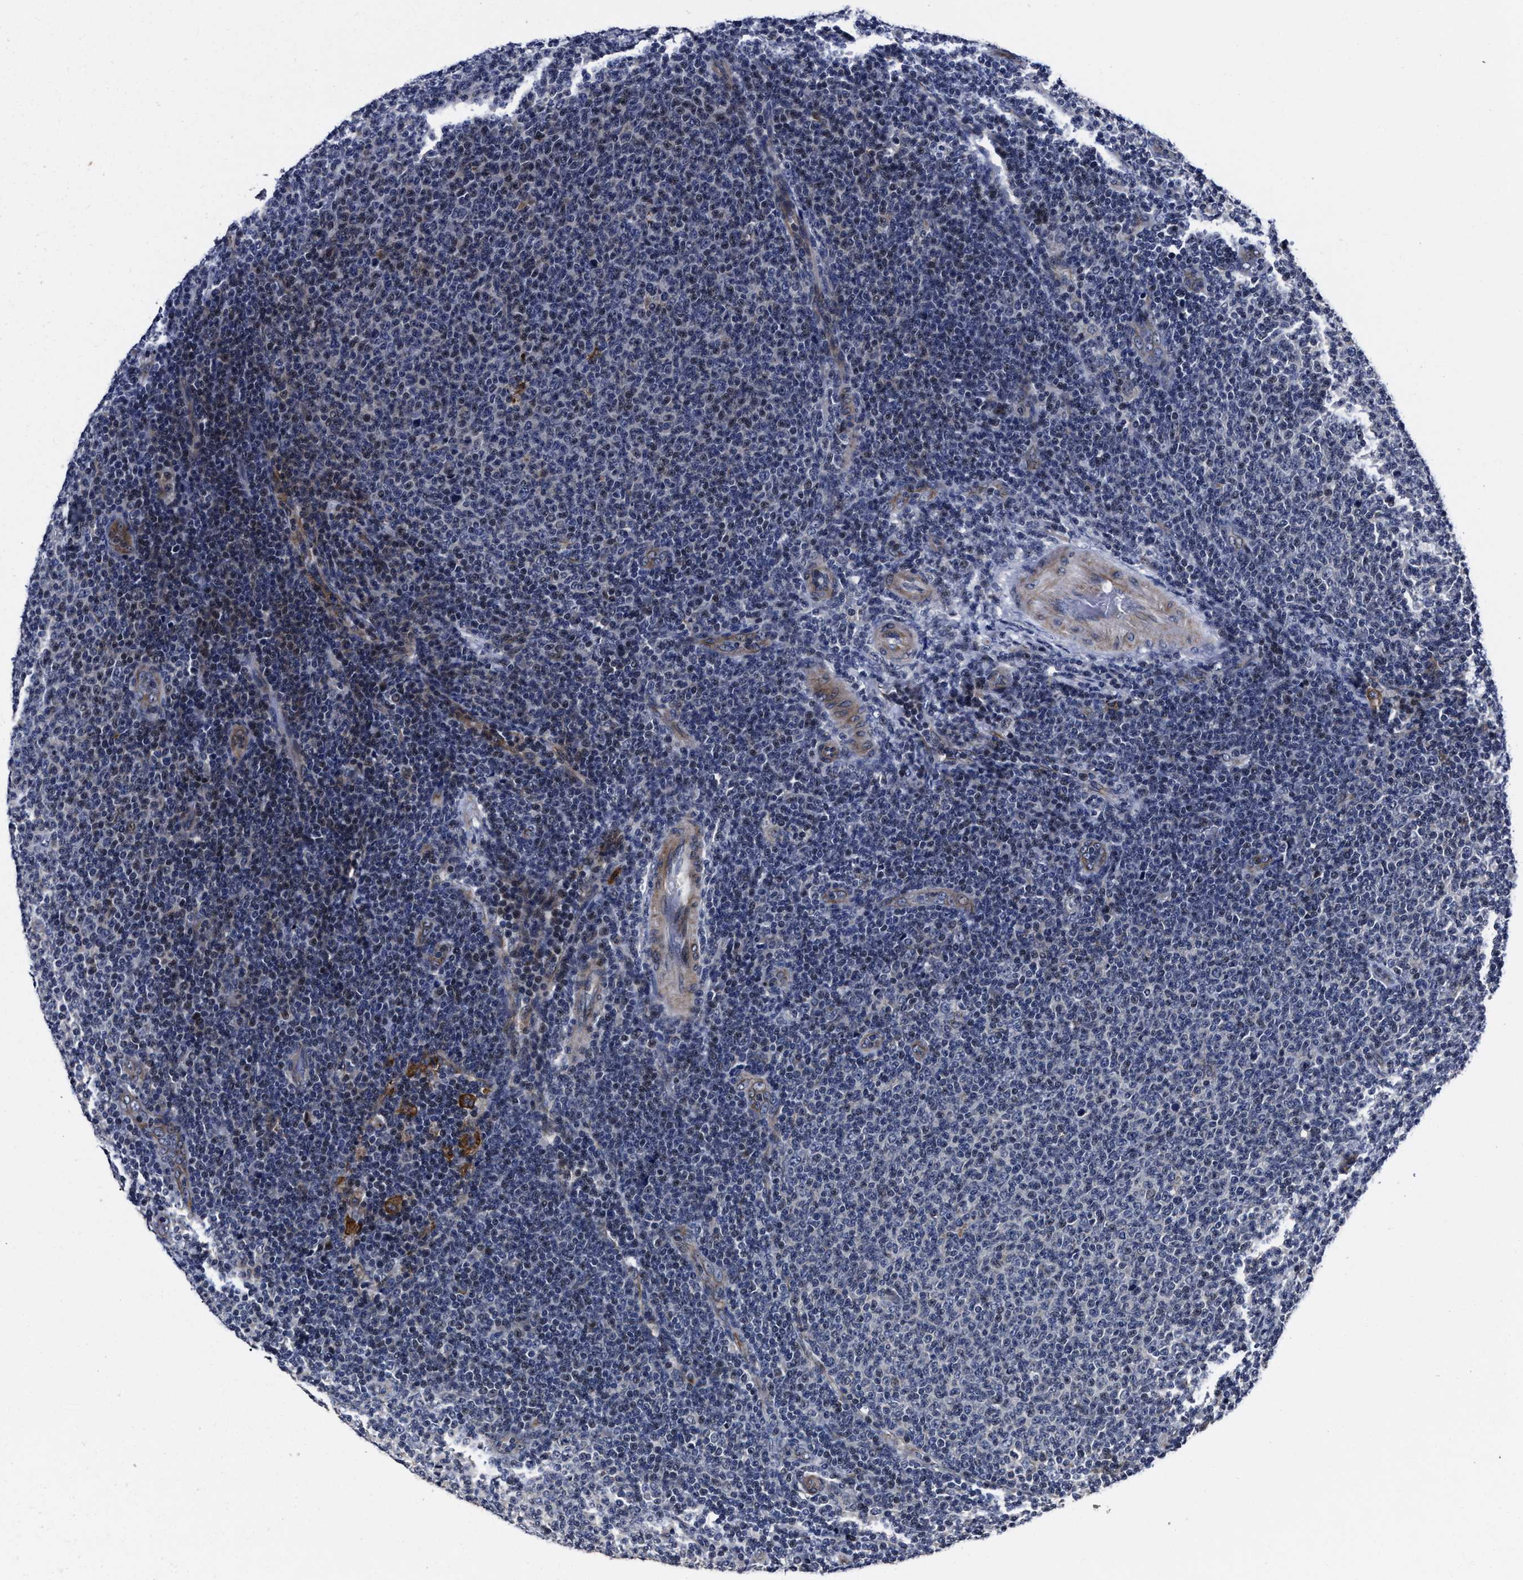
{"staining": {"intensity": "weak", "quantity": "25%-75%", "location": "nuclear"}, "tissue": "lymphoma", "cell_type": "Tumor cells", "image_type": "cancer", "snomed": [{"axis": "morphology", "description": "Malignant lymphoma, non-Hodgkin's type, Low grade"}, {"axis": "topography", "description": "Lymph node"}], "caption": "Low-grade malignant lymphoma, non-Hodgkin's type stained with a protein marker demonstrates weak staining in tumor cells.", "gene": "RSBN1L", "patient": {"sex": "male", "age": 66}}